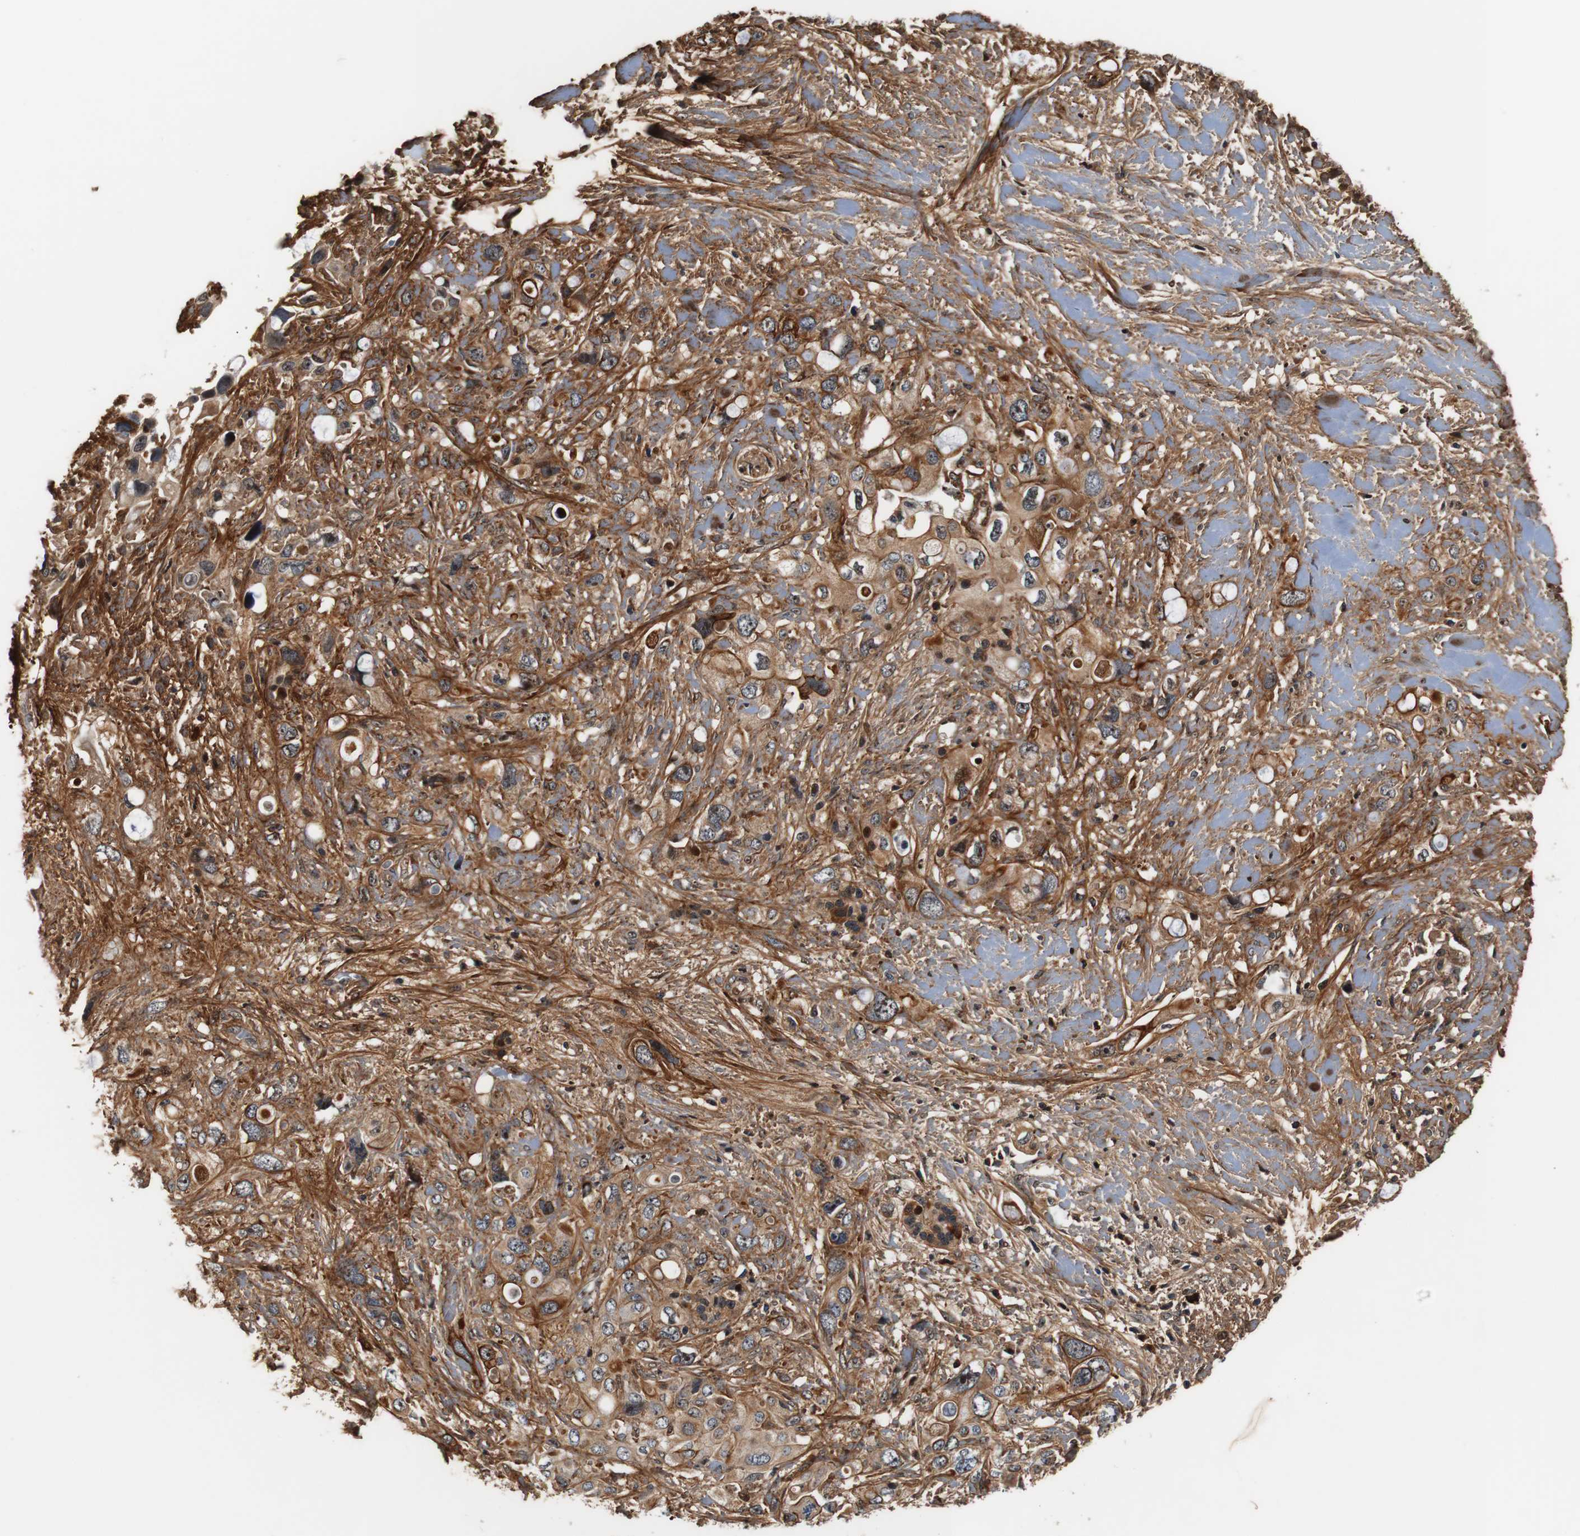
{"staining": {"intensity": "moderate", "quantity": ">75%", "location": "cytoplasmic/membranous"}, "tissue": "pancreatic cancer", "cell_type": "Tumor cells", "image_type": "cancer", "snomed": [{"axis": "morphology", "description": "Adenocarcinoma, NOS"}, {"axis": "topography", "description": "Pancreas"}], "caption": "This image shows immunohistochemistry staining of human pancreatic adenocarcinoma, with medium moderate cytoplasmic/membranous staining in approximately >75% of tumor cells.", "gene": "LRP4", "patient": {"sex": "female", "age": 56}}